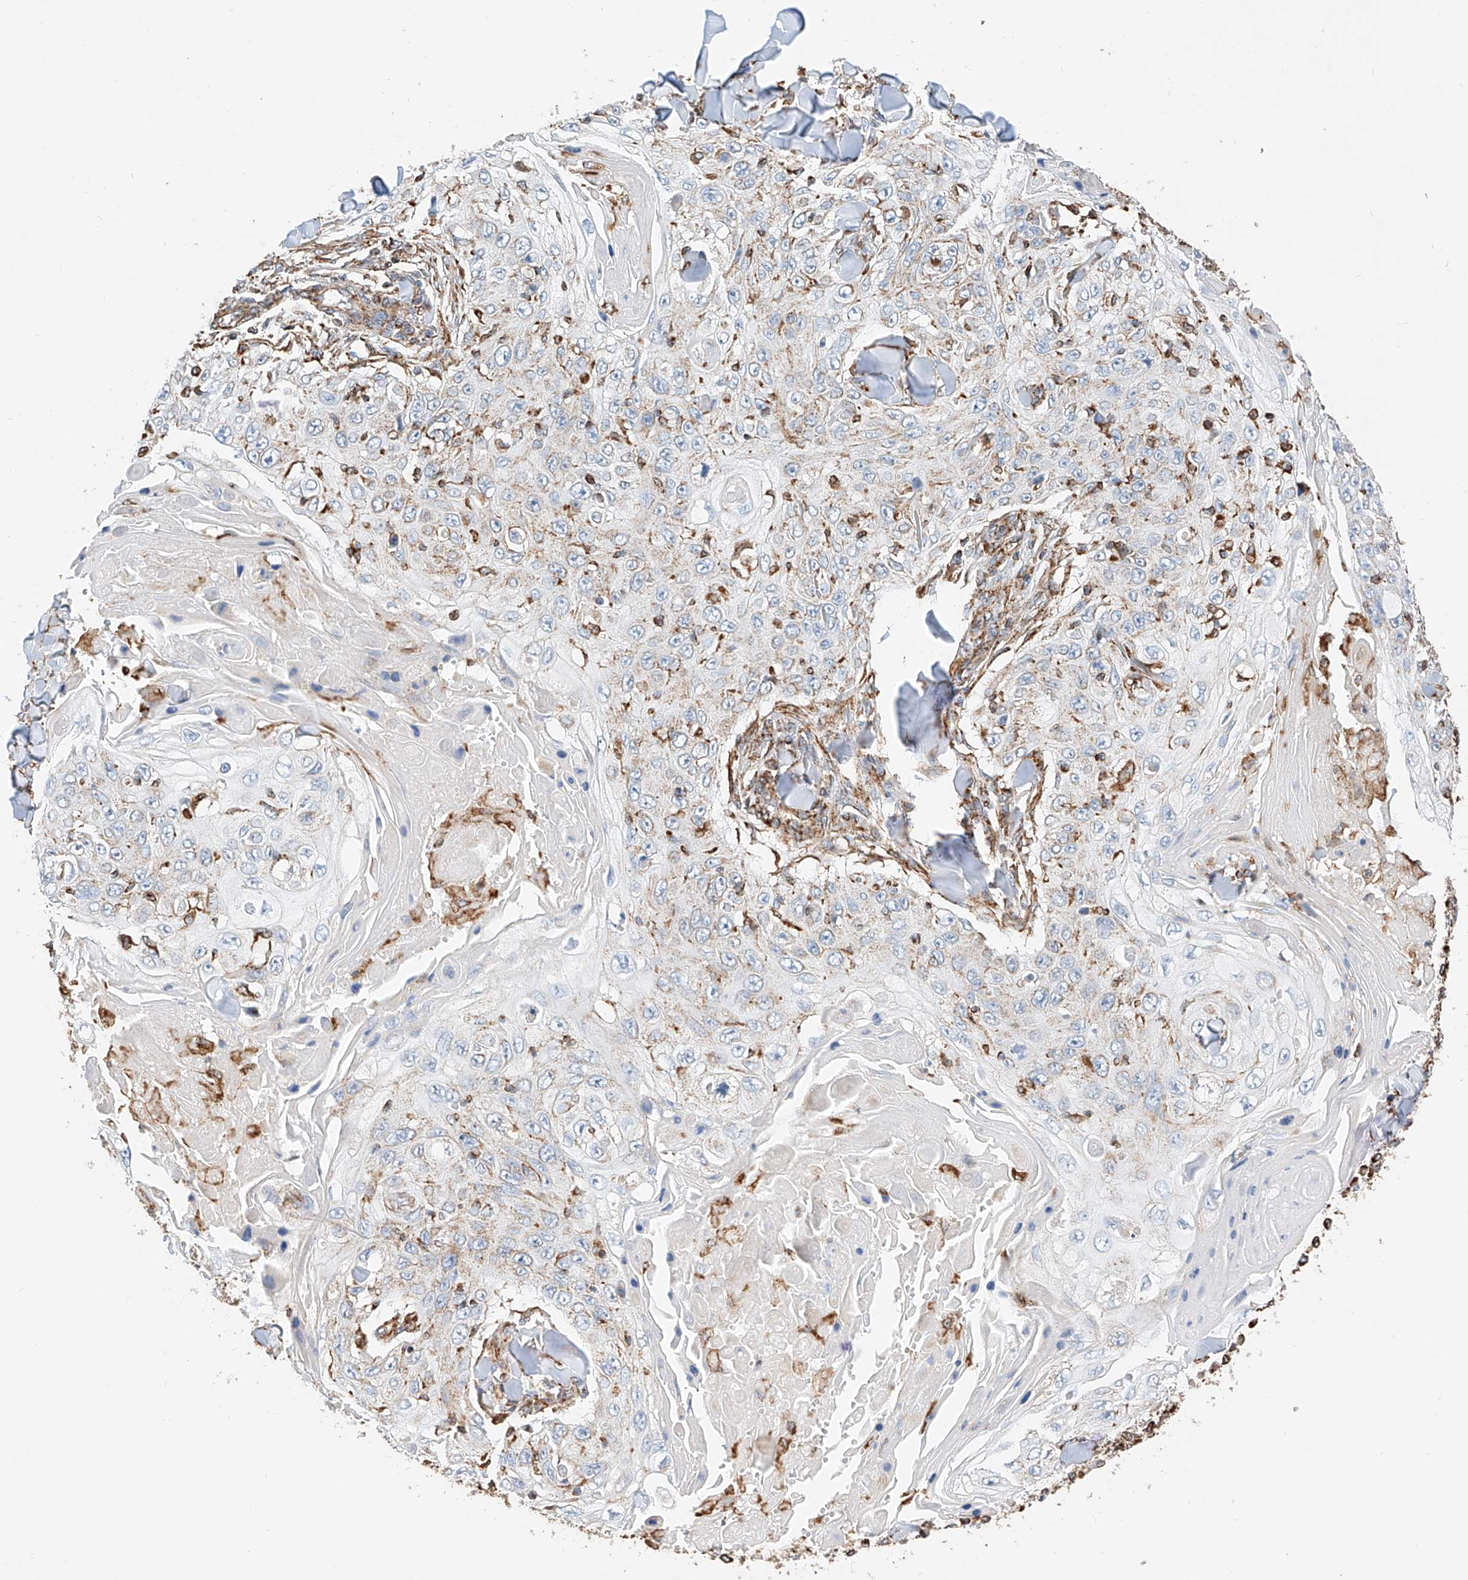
{"staining": {"intensity": "negative", "quantity": "none", "location": "none"}, "tissue": "skin cancer", "cell_type": "Tumor cells", "image_type": "cancer", "snomed": [{"axis": "morphology", "description": "Squamous cell carcinoma, NOS"}, {"axis": "topography", "description": "Skin"}], "caption": "An image of skin cancer (squamous cell carcinoma) stained for a protein shows no brown staining in tumor cells.", "gene": "NDUFV3", "patient": {"sex": "male", "age": 86}}